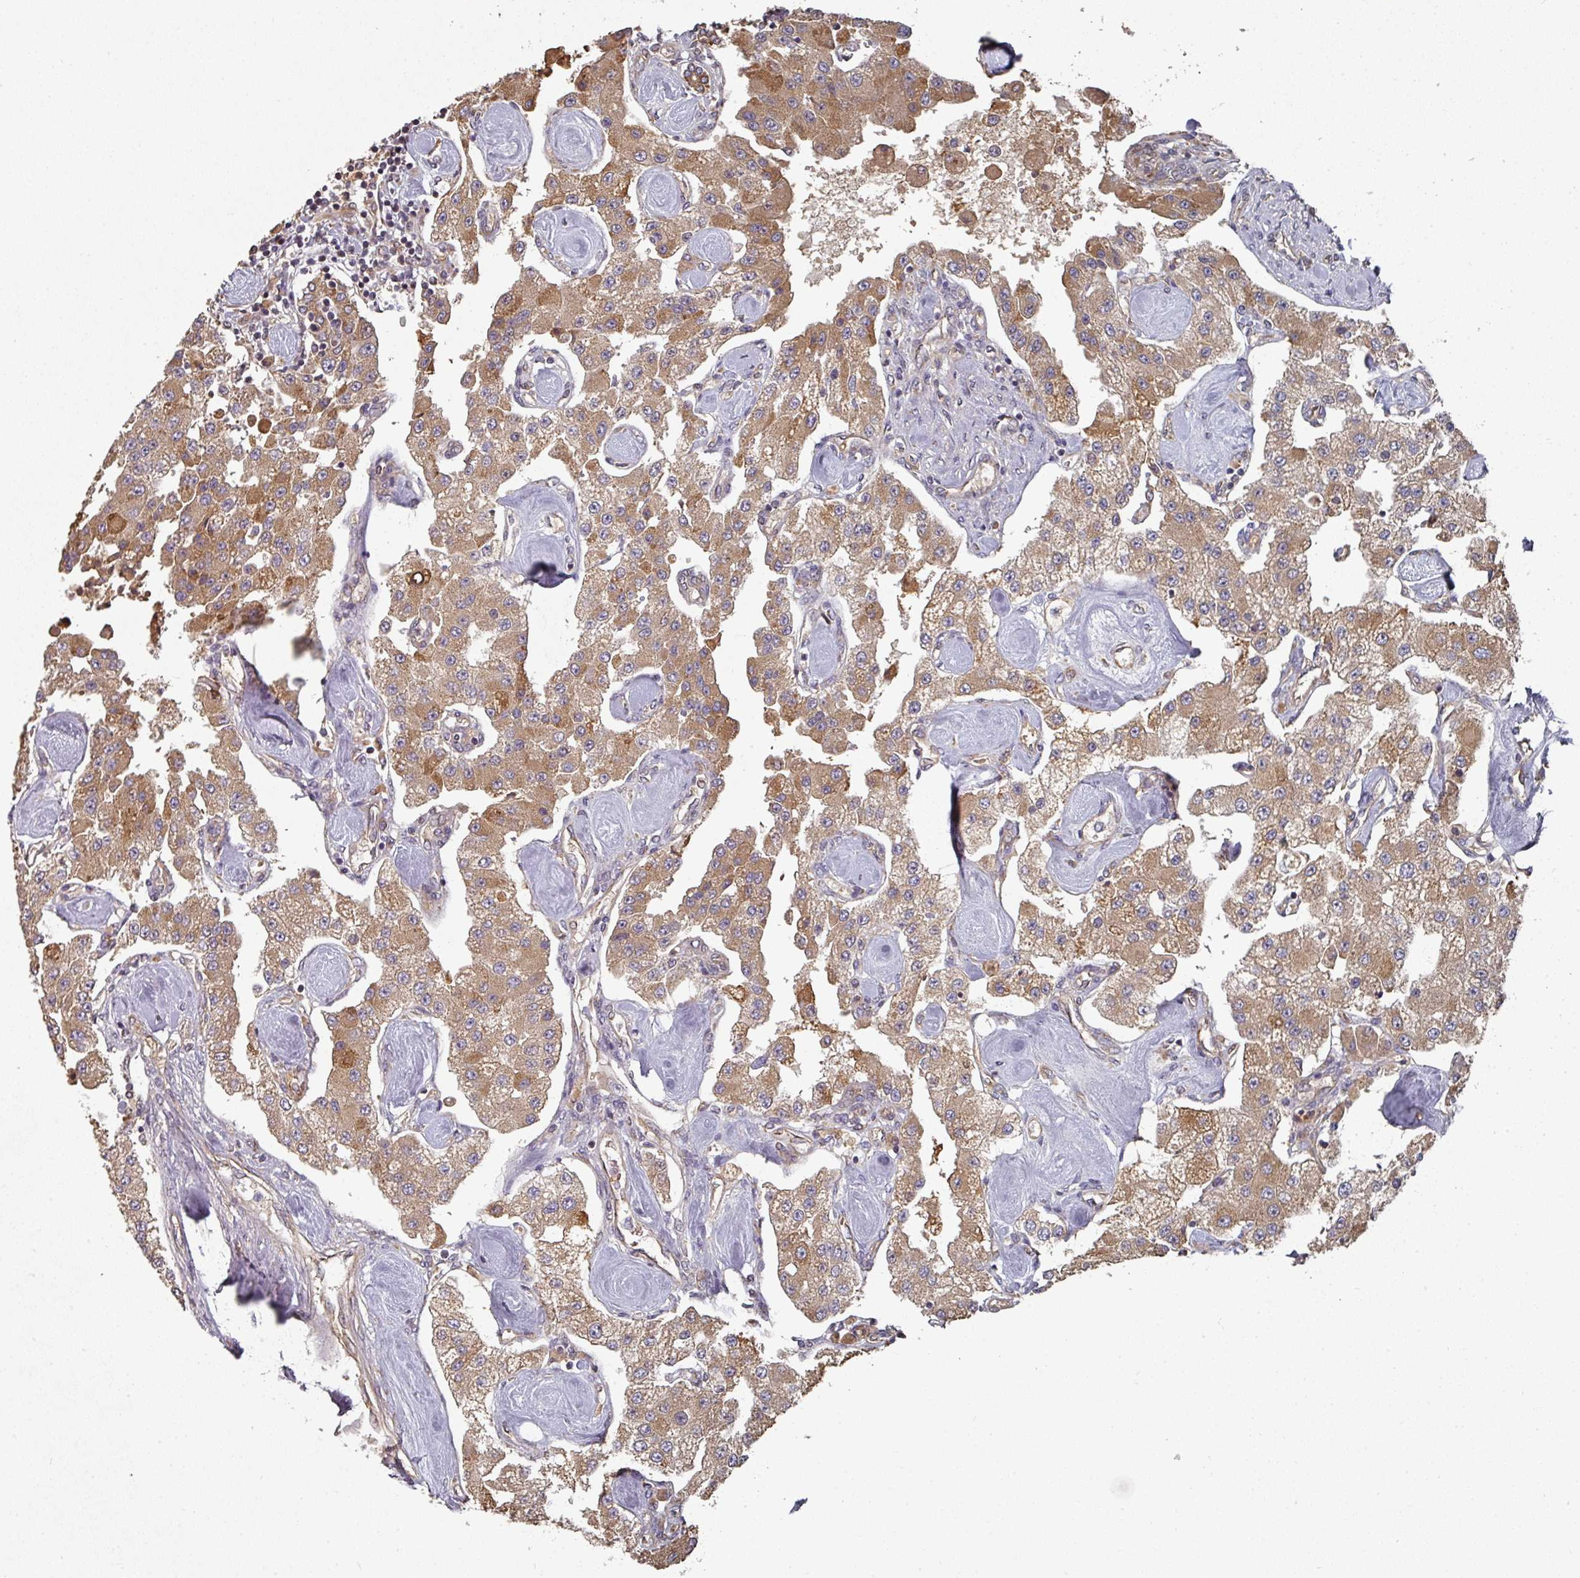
{"staining": {"intensity": "moderate", "quantity": ">75%", "location": "cytoplasmic/membranous"}, "tissue": "carcinoid", "cell_type": "Tumor cells", "image_type": "cancer", "snomed": [{"axis": "morphology", "description": "Carcinoid, malignant, NOS"}, {"axis": "topography", "description": "Pancreas"}], "caption": "Human carcinoid stained for a protein (brown) demonstrates moderate cytoplasmic/membranous positive positivity in approximately >75% of tumor cells.", "gene": "EDEM2", "patient": {"sex": "male", "age": 41}}